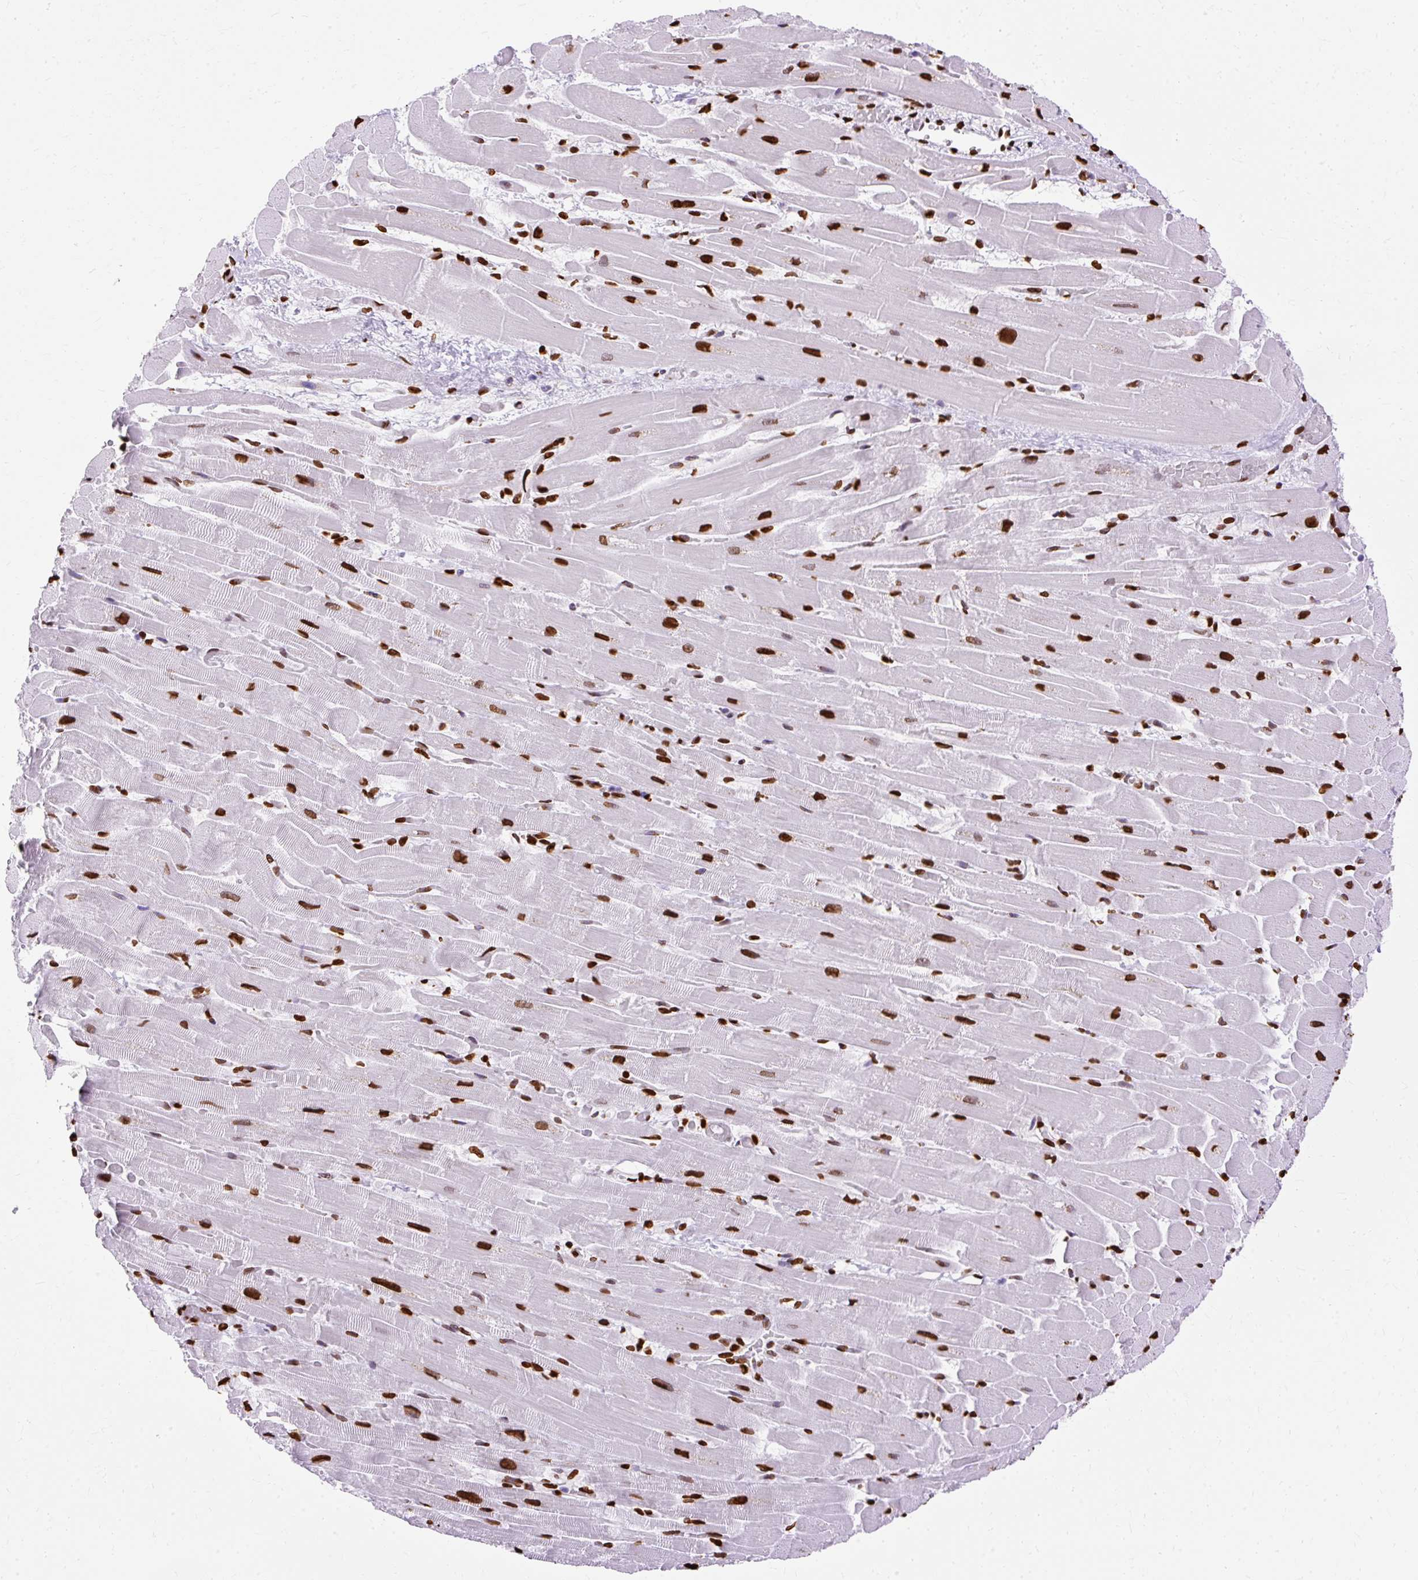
{"staining": {"intensity": "strong", "quantity": ">75%", "location": "nuclear"}, "tissue": "heart muscle", "cell_type": "Cardiomyocytes", "image_type": "normal", "snomed": [{"axis": "morphology", "description": "Normal tissue, NOS"}, {"axis": "topography", "description": "Heart"}], "caption": "Immunohistochemistry (IHC) of normal heart muscle exhibits high levels of strong nuclear positivity in about >75% of cardiomyocytes. (brown staining indicates protein expression, while blue staining denotes nuclei).", "gene": "TMEM184C", "patient": {"sex": "male", "age": 37}}